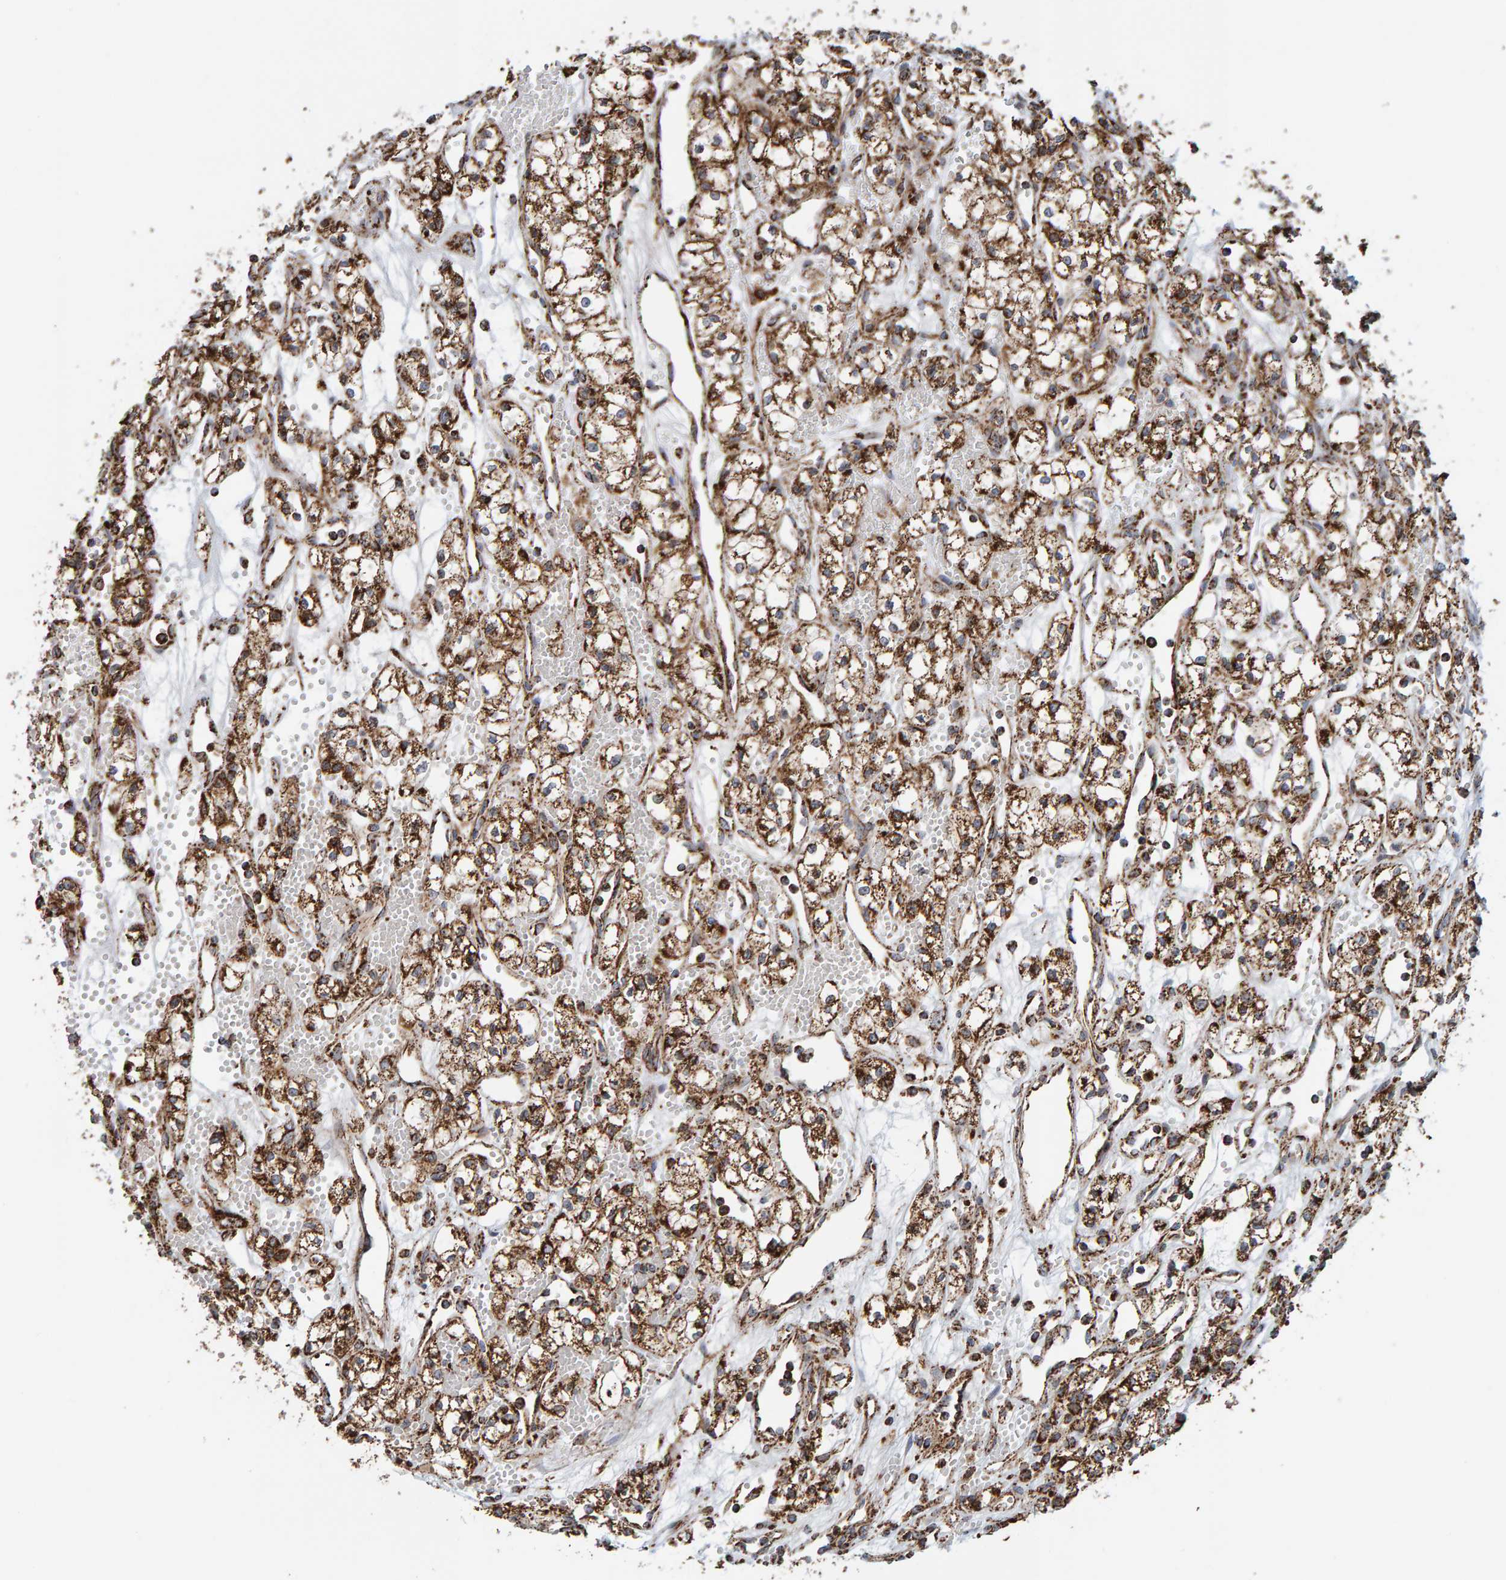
{"staining": {"intensity": "strong", "quantity": ">75%", "location": "cytoplasmic/membranous"}, "tissue": "renal cancer", "cell_type": "Tumor cells", "image_type": "cancer", "snomed": [{"axis": "morphology", "description": "Adenocarcinoma, NOS"}, {"axis": "topography", "description": "Kidney"}], "caption": "This is an image of immunohistochemistry staining of renal cancer (adenocarcinoma), which shows strong staining in the cytoplasmic/membranous of tumor cells.", "gene": "MRPL45", "patient": {"sex": "male", "age": 59}}